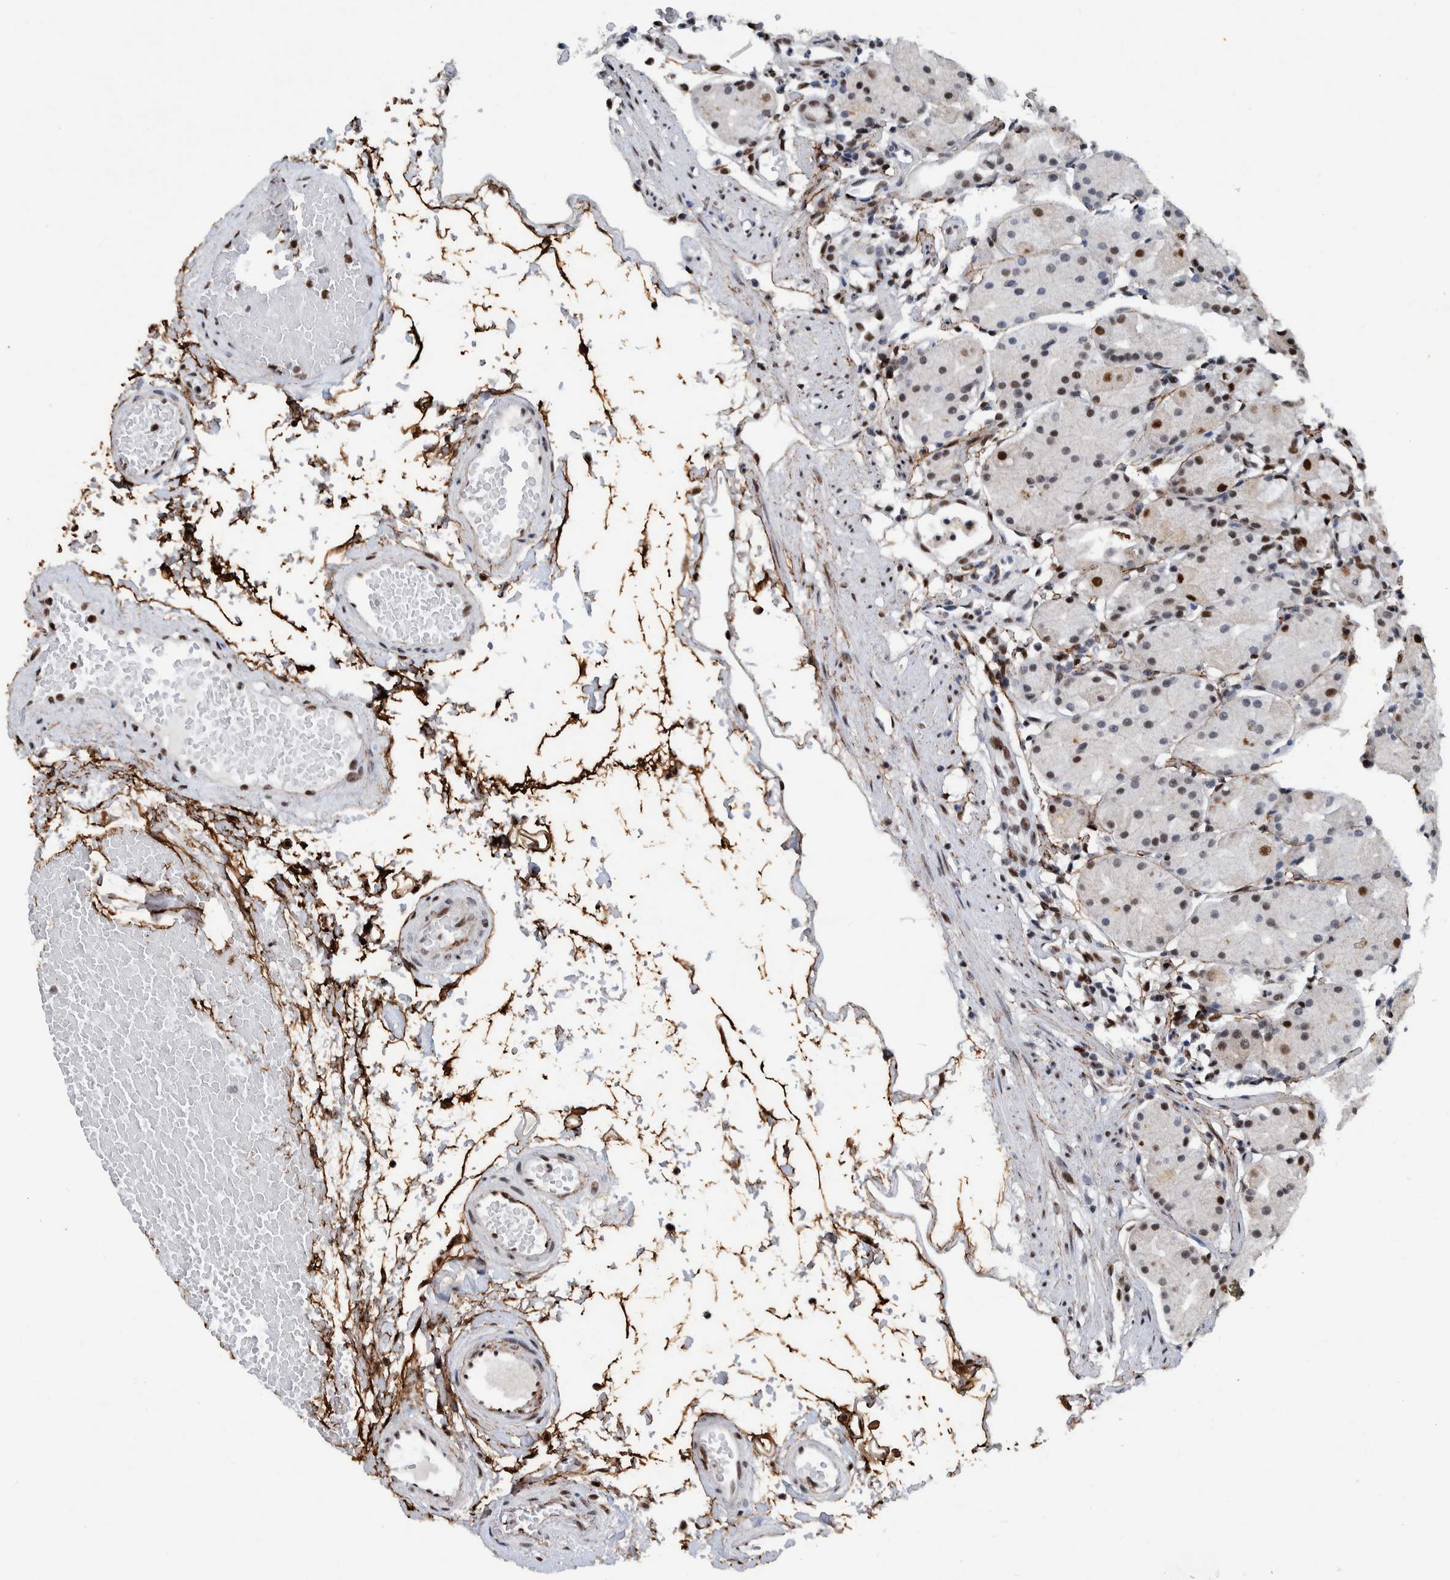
{"staining": {"intensity": "strong", "quantity": "25%-75%", "location": "nuclear"}, "tissue": "stomach", "cell_type": "Glandular cells", "image_type": "normal", "snomed": [{"axis": "morphology", "description": "Normal tissue, NOS"}, {"axis": "topography", "description": "Stomach"}, {"axis": "topography", "description": "Stomach, lower"}], "caption": "Immunohistochemistry (IHC) histopathology image of benign stomach stained for a protein (brown), which demonstrates high levels of strong nuclear staining in approximately 25%-75% of glandular cells.", "gene": "TAF10", "patient": {"sex": "female", "age": 75}}